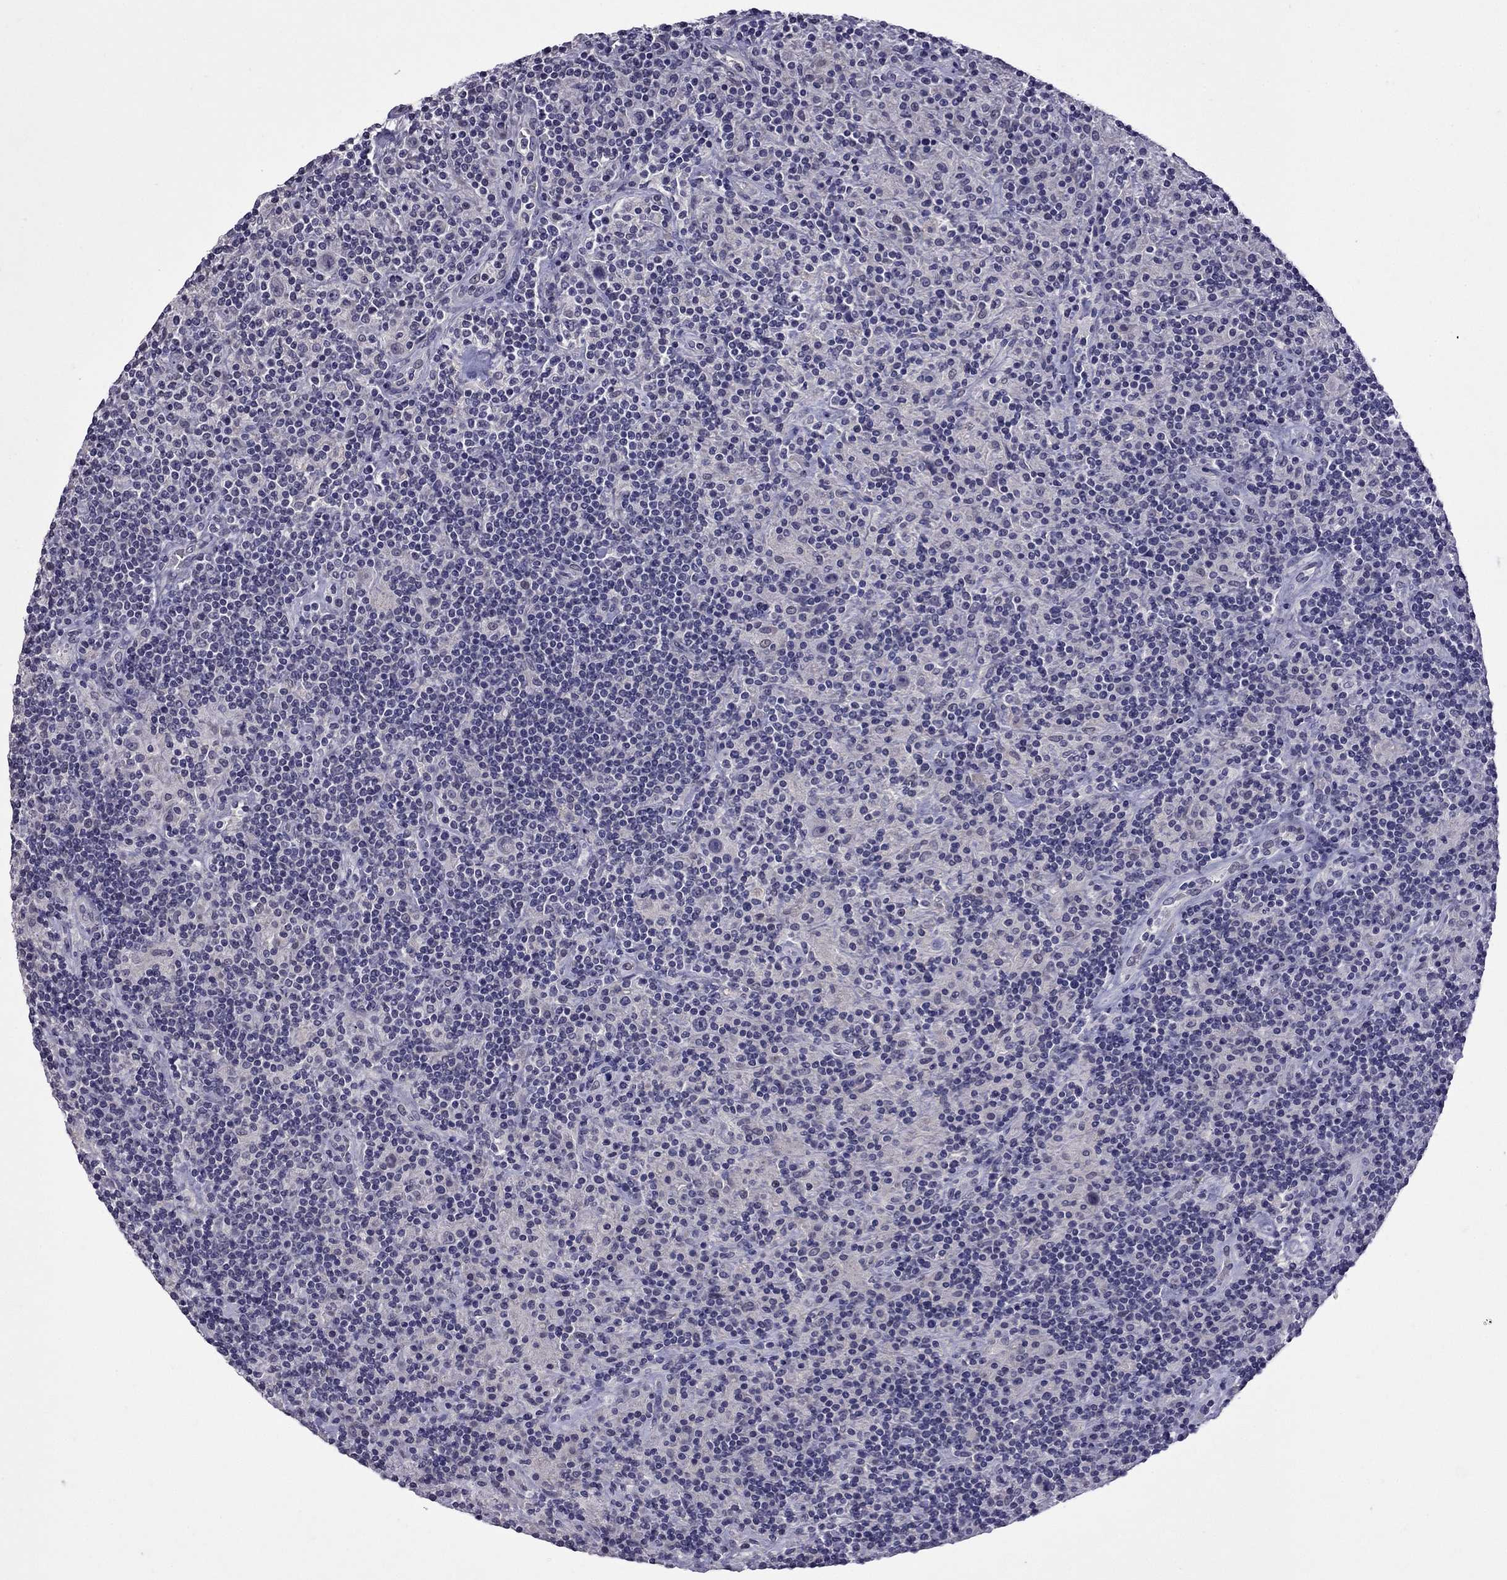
{"staining": {"intensity": "negative", "quantity": "none", "location": "none"}, "tissue": "lymphoma", "cell_type": "Tumor cells", "image_type": "cancer", "snomed": [{"axis": "morphology", "description": "Hodgkin's disease, NOS"}, {"axis": "topography", "description": "Lymph node"}], "caption": "IHC of lymphoma demonstrates no staining in tumor cells.", "gene": "STAR", "patient": {"sex": "male", "age": 70}}